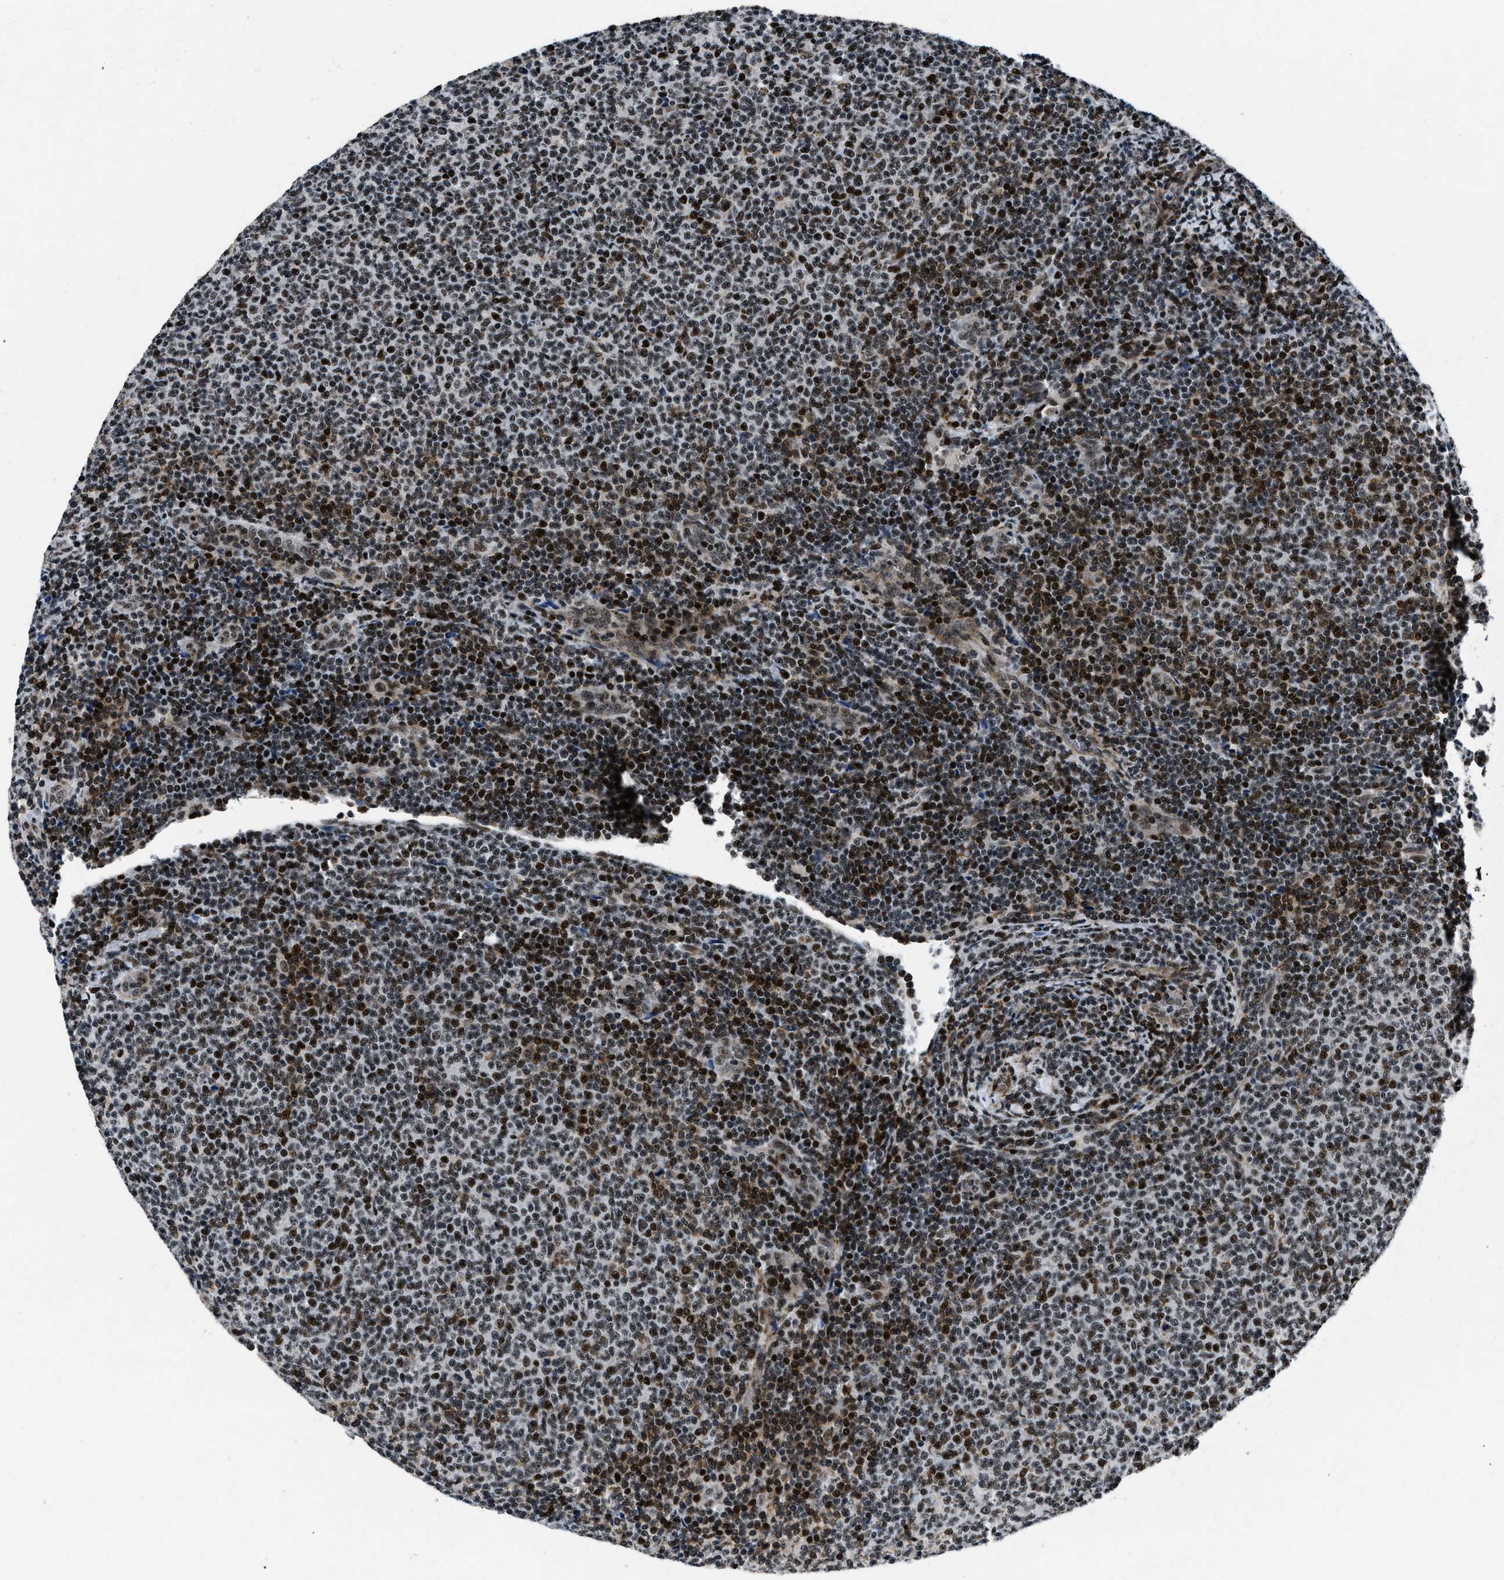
{"staining": {"intensity": "strong", "quantity": ">75%", "location": "nuclear"}, "tissue": "lymphoma", "cell_type": "Tumor cells", "image_type": "cancer", "snomed": [{"axis": "morphology", "description": "Malignant lymphoma, non-Hodgkin's type, Low grade"}, {"axis": "topography", "description": "Lymph node"}], "caption": "Malignant lymphoma, non-Hodgkin's type (low-grade) tissue reveals strong nuclear staining in approximately >75% of tumor cells, visualized by immunohistochemistry.", "gene": "SMARCB1", "patient": {"sex": "male", "age": 66}}